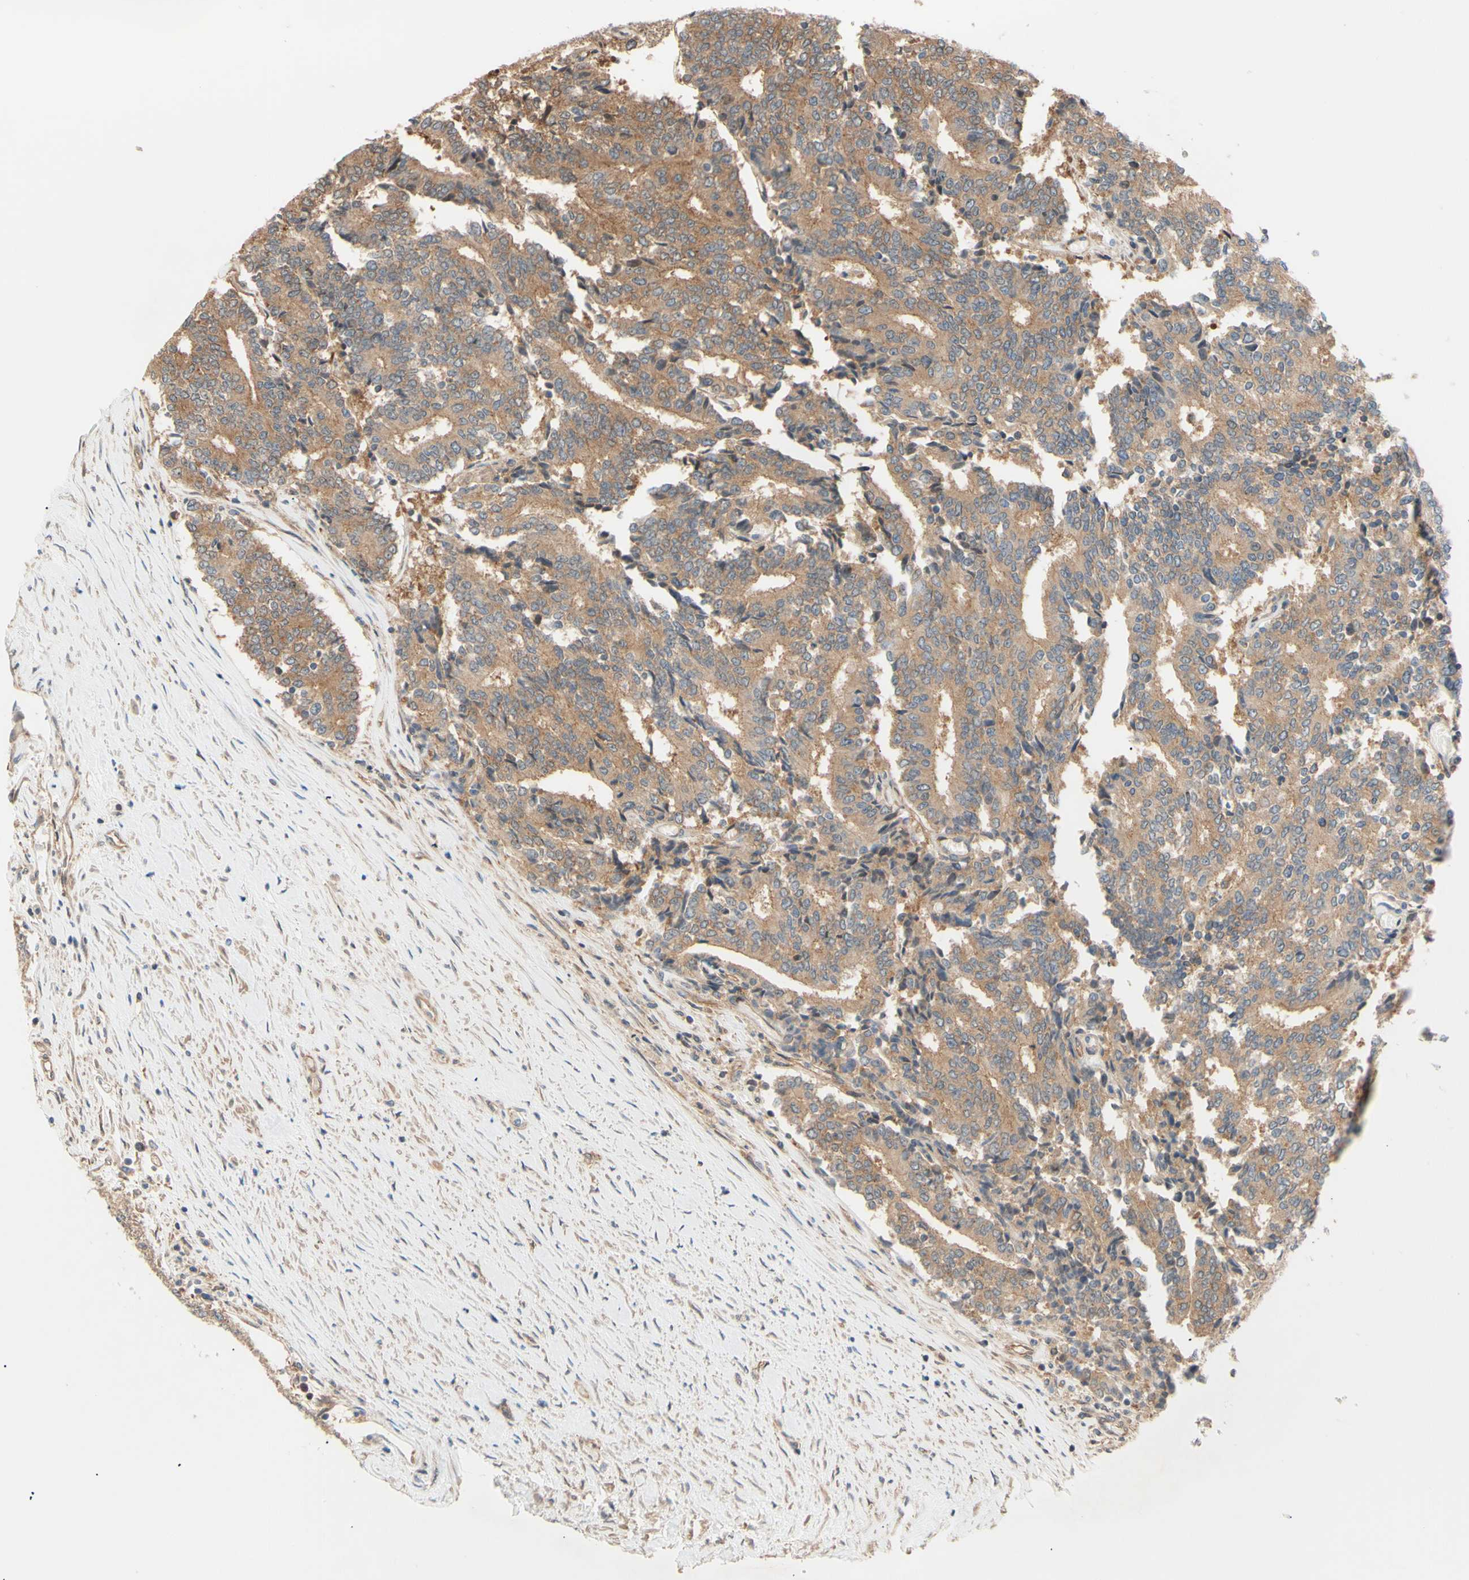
{"staining": {"intensity": "moderate", "quantity": ">75%", "location": "cytoplasmic/membranous"}, "tissue": "prostate cancer", "cell_type": "Tumor cells", "image_type": "cancer", "snomed": [{"axis": "morphology", "description": "Normal tissue, NOS"}, {"axis": "morphology", "description": "Adenocarcinoma, High grade"}, {"axis": "topography", "description": "Prostate"}, {"axis": "topography", "description": "Seminal veicle"}], "caption": "This micrograph demonstrates prostate cancer stained with immunohistochemistry (IHC) to label a protein in brown. The cytoplasmic/membranous of tumor cells show moderate positivity for the protein. Nuclei are counter-stained blue.", "gene": "DYNLRB1", "patient": {"sex": "male", "age": 55}}